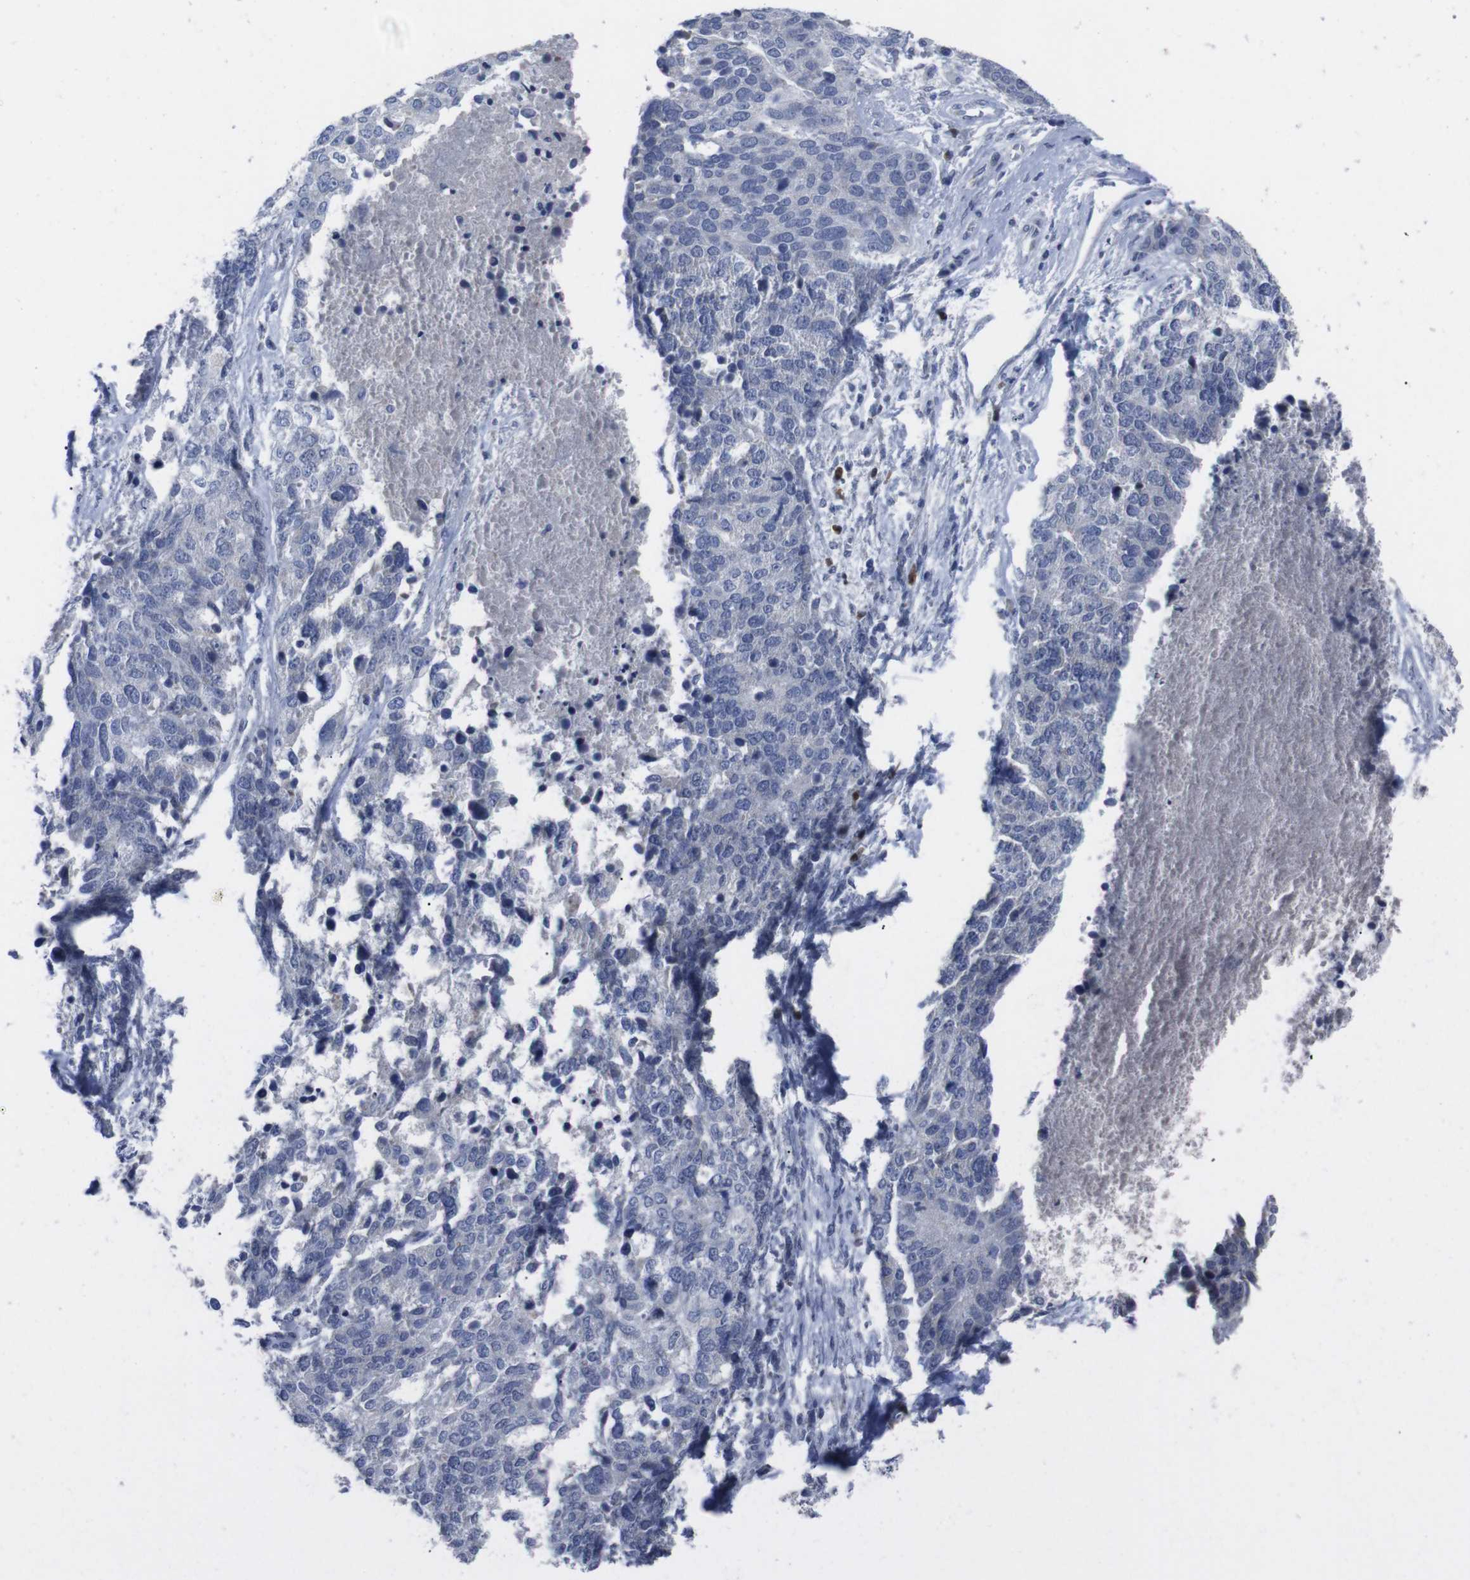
{"staining": {"intensity": "negative", "quantity": "none", "location": "none"}, "tissue": "ovarian cancer", "cell_type": "Tumor cells", "image_type": "cancer", "snomed": [{"axis": "morphology", "description": "Cystadenocarcinoma, serous, NOS"}, {"axis": "topography", "description": "Ovary"}], "caption": "High magnification brightfield microscopy of ovarian cancer (serous cystadenocarcinoma) stained with DAB (3,3'-diaminobenzidine) (brown) and counterstained with hematoxylin (blue): tumor cells show no significant expression.", "gene": "IRF4", "patient": {"sex": "female", "age": 44}}